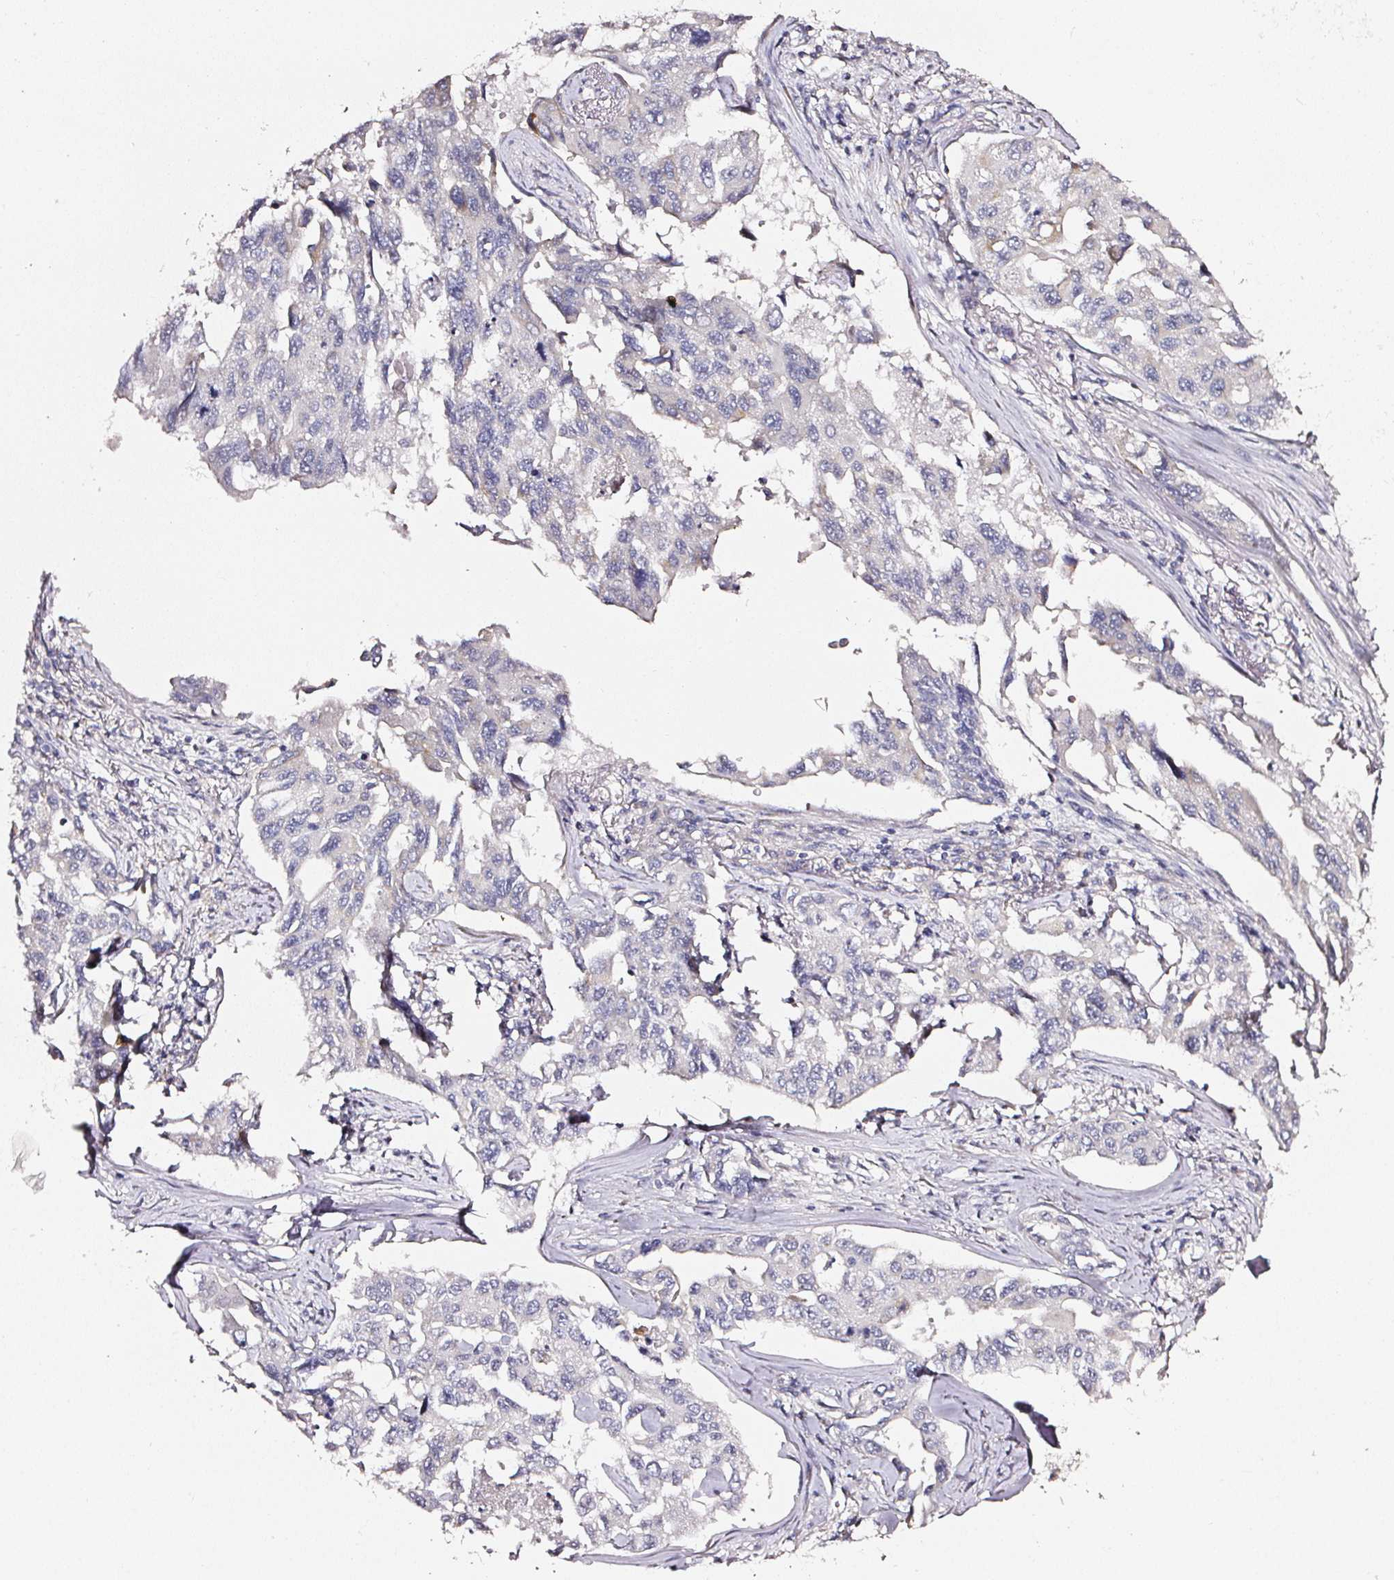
{"staining": {"intensity": "negative", "quantity": "none", "location": "none"}, "tissue": "lung cancer", "cell_type": "Tumor cells", "image_type": "cancer", "snomed": [{"axis": "morphology", "description": "Adenocarcinoma, NOS"}, {"axis": "topography", "description": "Lung"}], "caption": "The image reveals no significant expression in tumor cells of lung cancer. Brightfield microscopy of IHC stained with DAB (brown) and hematoxylin (blue), captured at high magnification.", "gene": "NTRK1", "patient": {"sex": "male", "age": 64}}